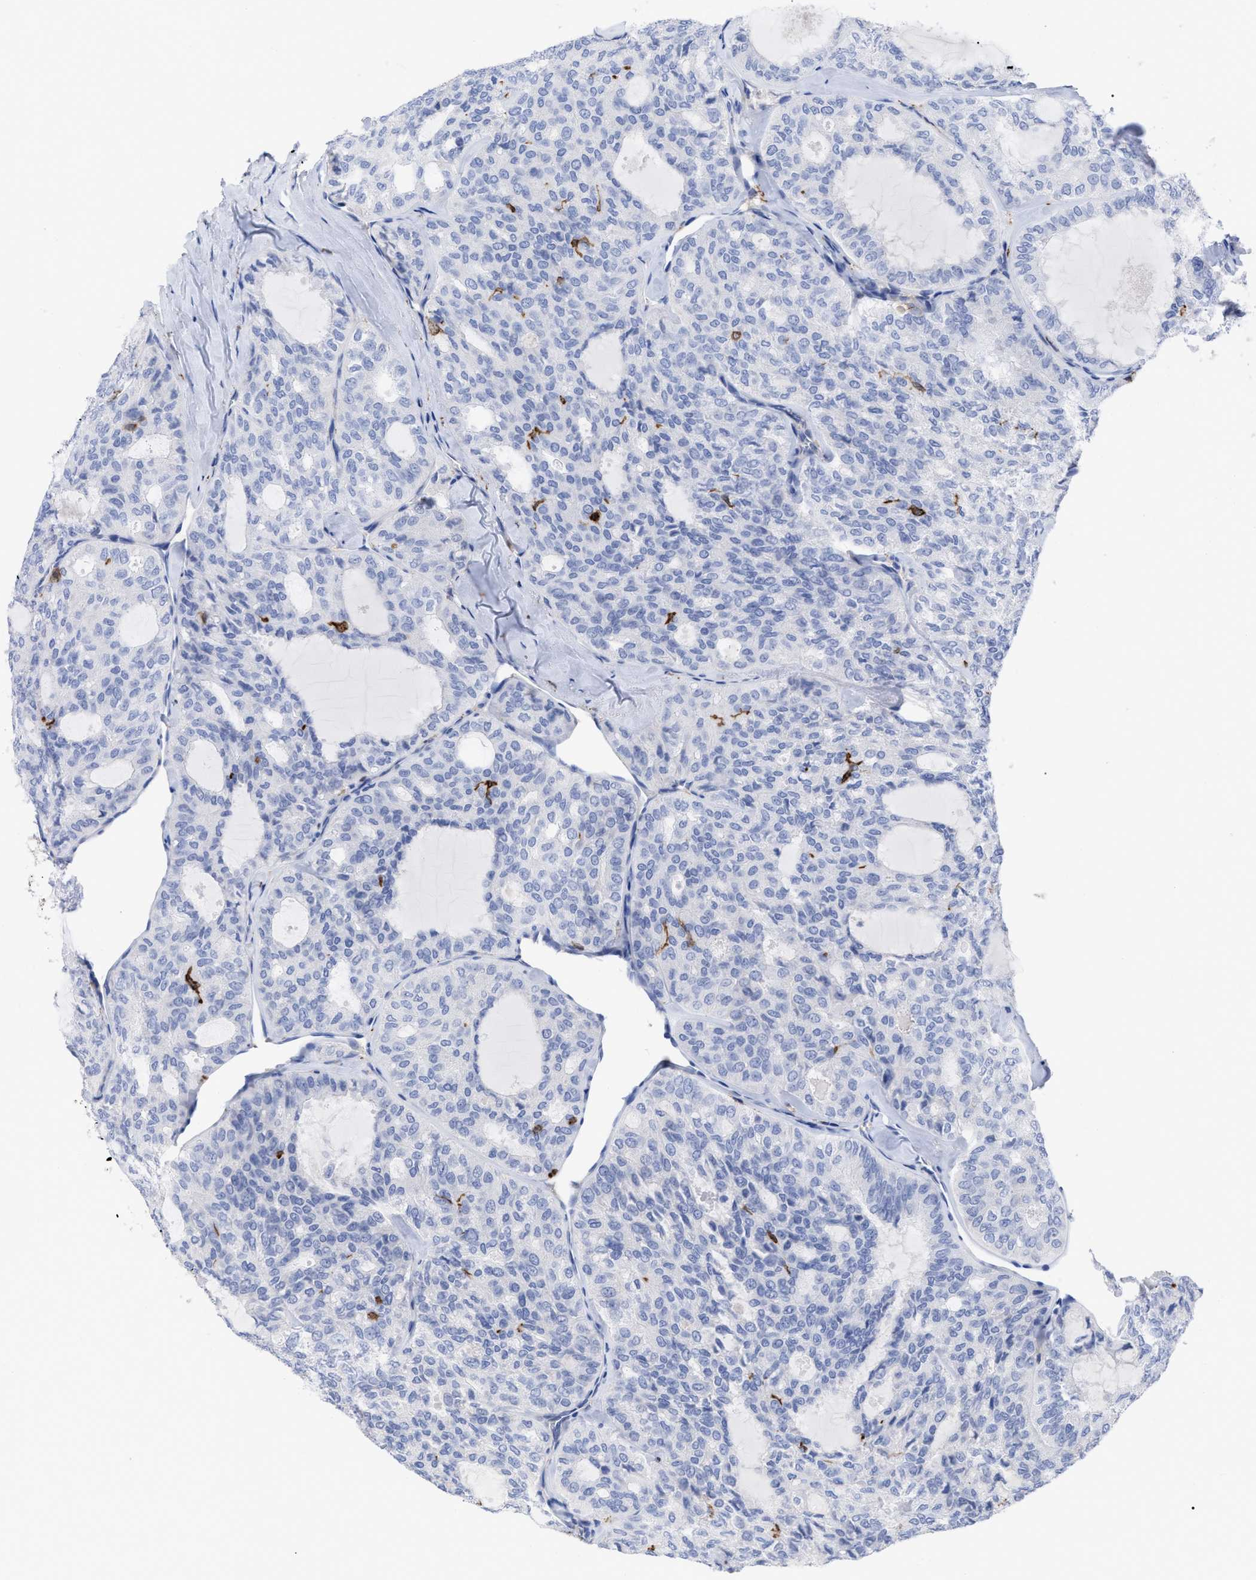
{"staining": {"intensity": "negative", "quantity": "none", "location": "none"}, "tissue": "thyroid cancer", "cell_type": "Tumor cells", "image_type": "cancer", "snomed": [{"axis": "morphology", "description": "Follicular adenoma carcinoma, NOS"}, {"axis": "topography", "description": "Thyroid gland"}], "caption": "Histopathology image shows no protein positivity in tumor cells of follicular adenoma carcinoma (thyroid) tissue.", "gene": "HCLS1", "patient": {"sex": "male", "age": 75}}